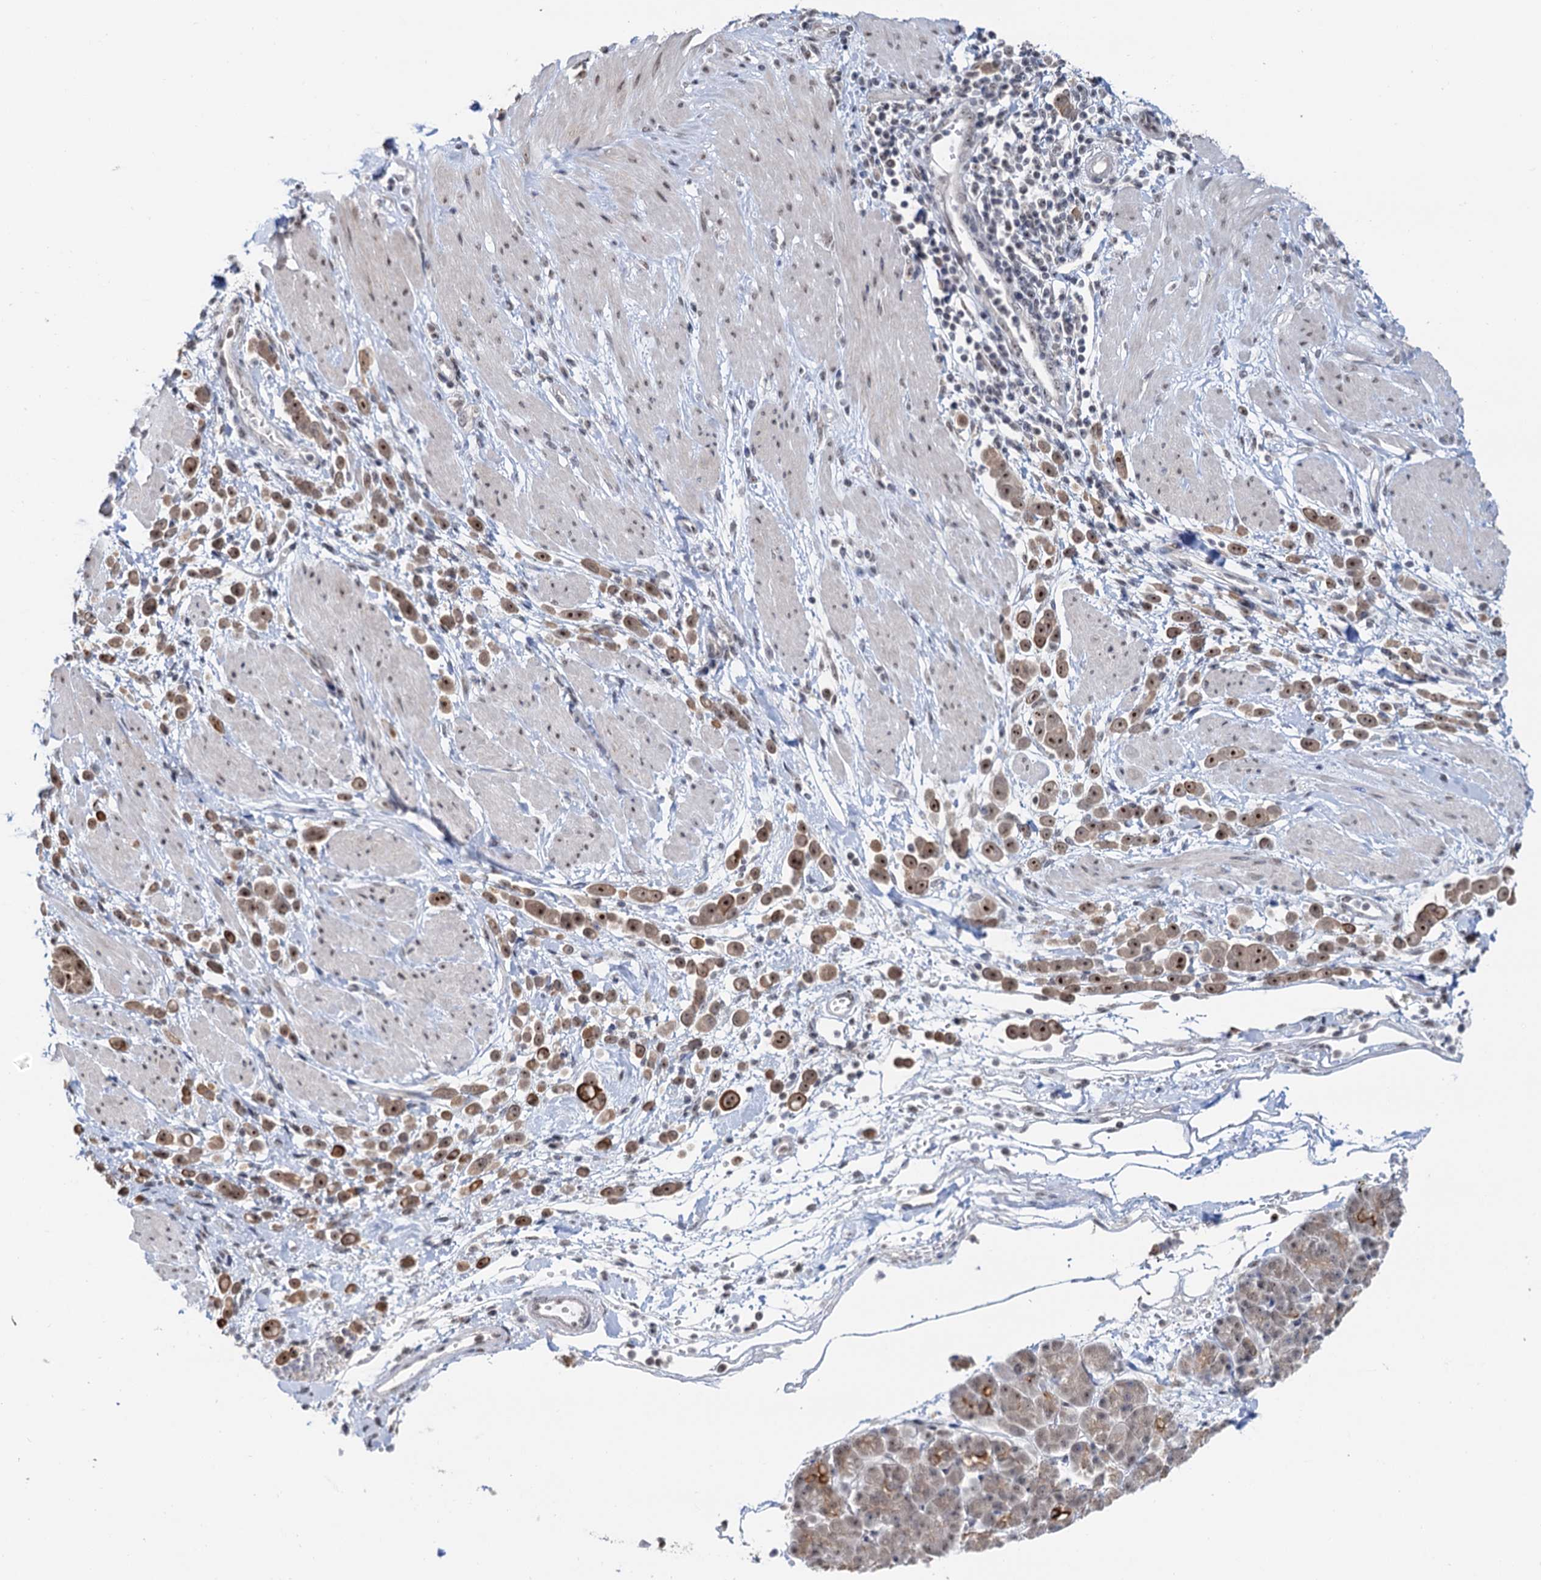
{"staining": {"intensity": "moderate", "quantity": ">75%", "location": "cytoplasmic/membranous,nuclear"}, "tissue": "pancreatic cancer", "cell_type": "Tumor cells", "image_type": "cancer", "snomed": [{"axis": "morphology", "description": "Normal tissue, NOS"}, {"axis": "morphology", "description": "Adenocarcinoma, NOS"}, {"axis": "topography", "description": "Pancreas"}], "caption": "A medium amount of moderate cytoplasmic/membranous and nuclear expression is identified in about >75% of tumor cells in pancreatic cancer tissue.", "gene": "NAT10", "patient": {"sex": "female", "age": 64}}